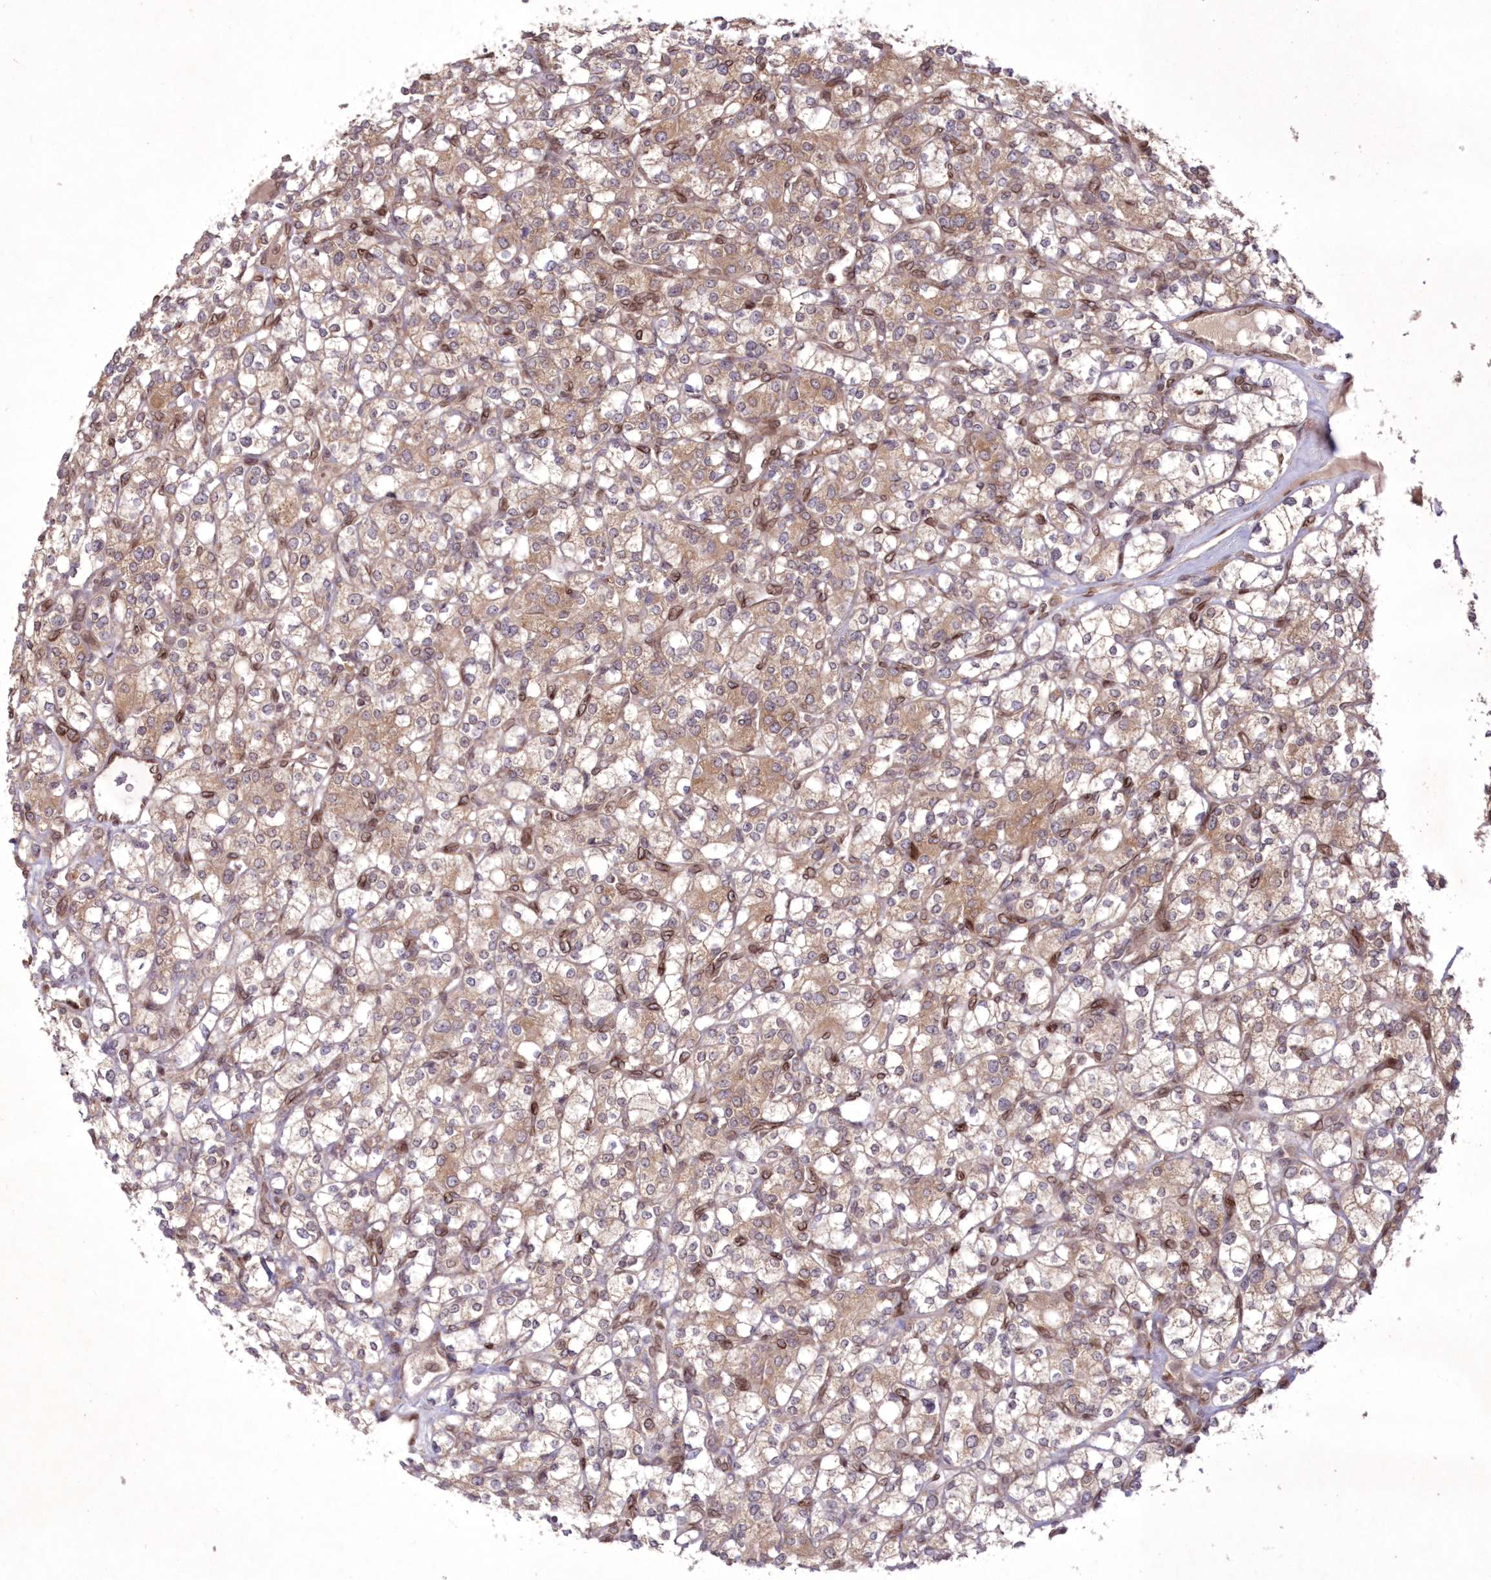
{"staining": {"intensity": "moderate", "quantity": ">75%", "location": "cytoplasmic/membranous,nuclear"}, "tissue": "renal cancer", "cell_type": "Tumor cells", "image_type": "cancer", "snomed": [{"axis": "morphology", "description": "Adenocarcinoma, NOS"}, {"axis": "topography", "description": "Kidney"}], "caption": "Immunohistochemical staining of human renal cancer shows medium levels of moderate cytoplasmic/membranous and nuclear positivity in about >75% of tumor cells.", "gene": "DNAJC27", "patient": {"sex": "male", "age": 77}}